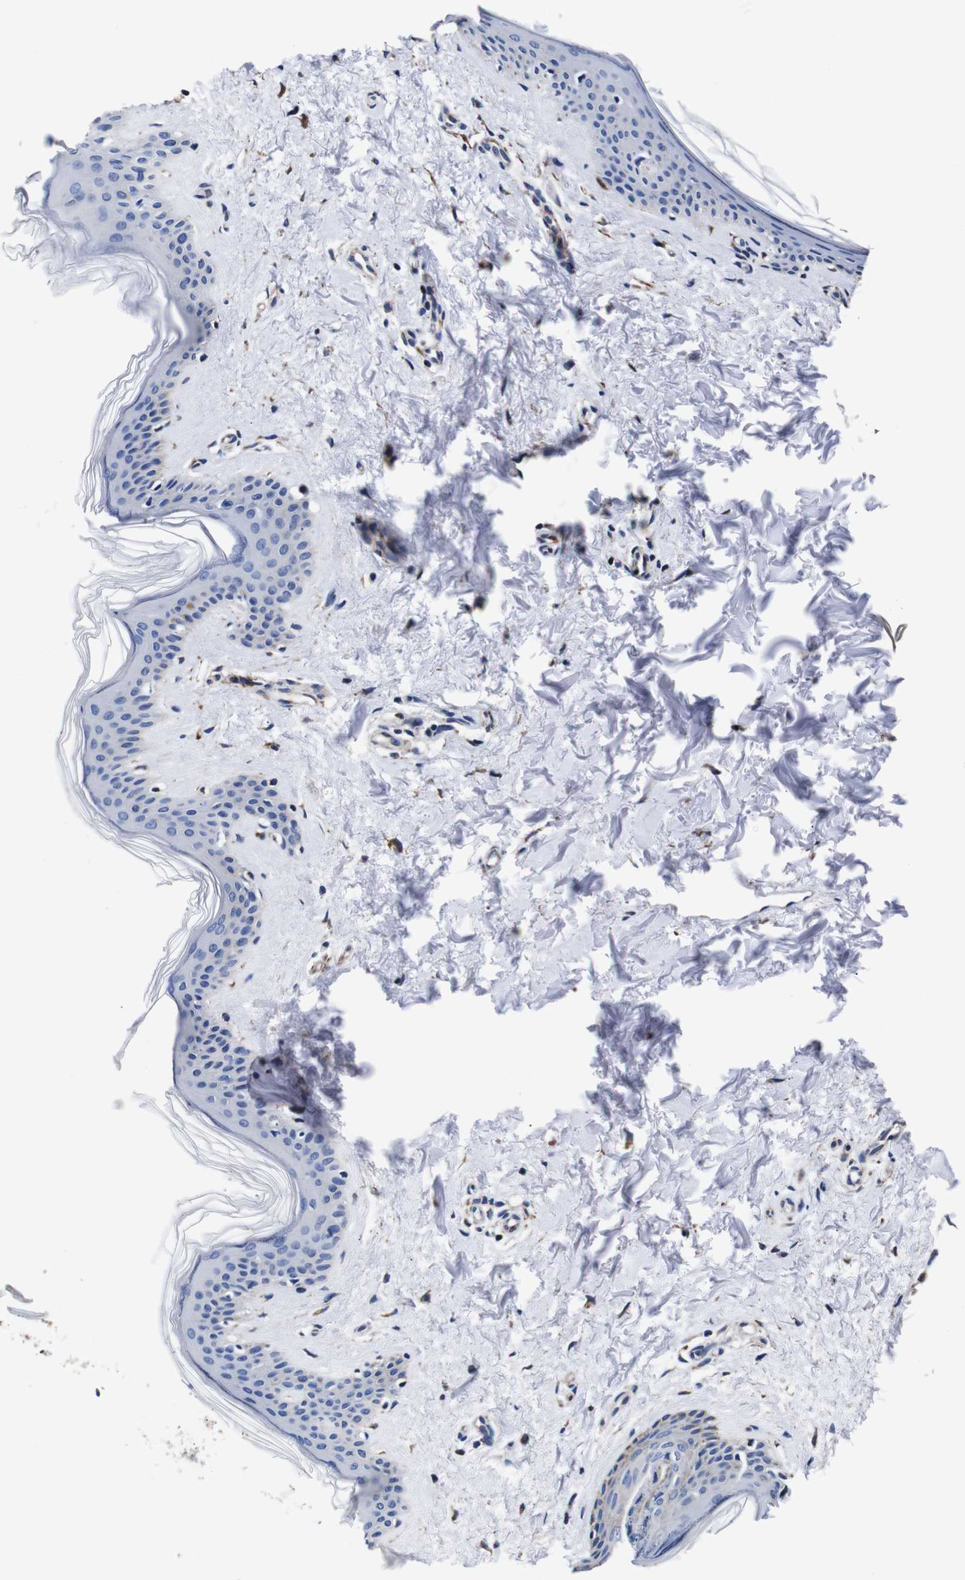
{"staining": {"intensity": "strong", "quantity": ">75%", "location": "cytoplasmic/membranous"}, "tissue": "skin", "cell_type": "Fibroblasts", "image_type": "normal", "snomed": [{"axis": "morphology", "description": "Normal tissue, NOS"}, {"axis": "topography", "description": "Skin"}], "caption": "IHC (DAB (3,3'-diaminobenzidine)) staining of normal skin displays strong cytoplasmic/membranous protein positivity in about >75% of fibroblasts.", "gene": "FKBP9", "patient": {"sex": "female", "age": 41}}